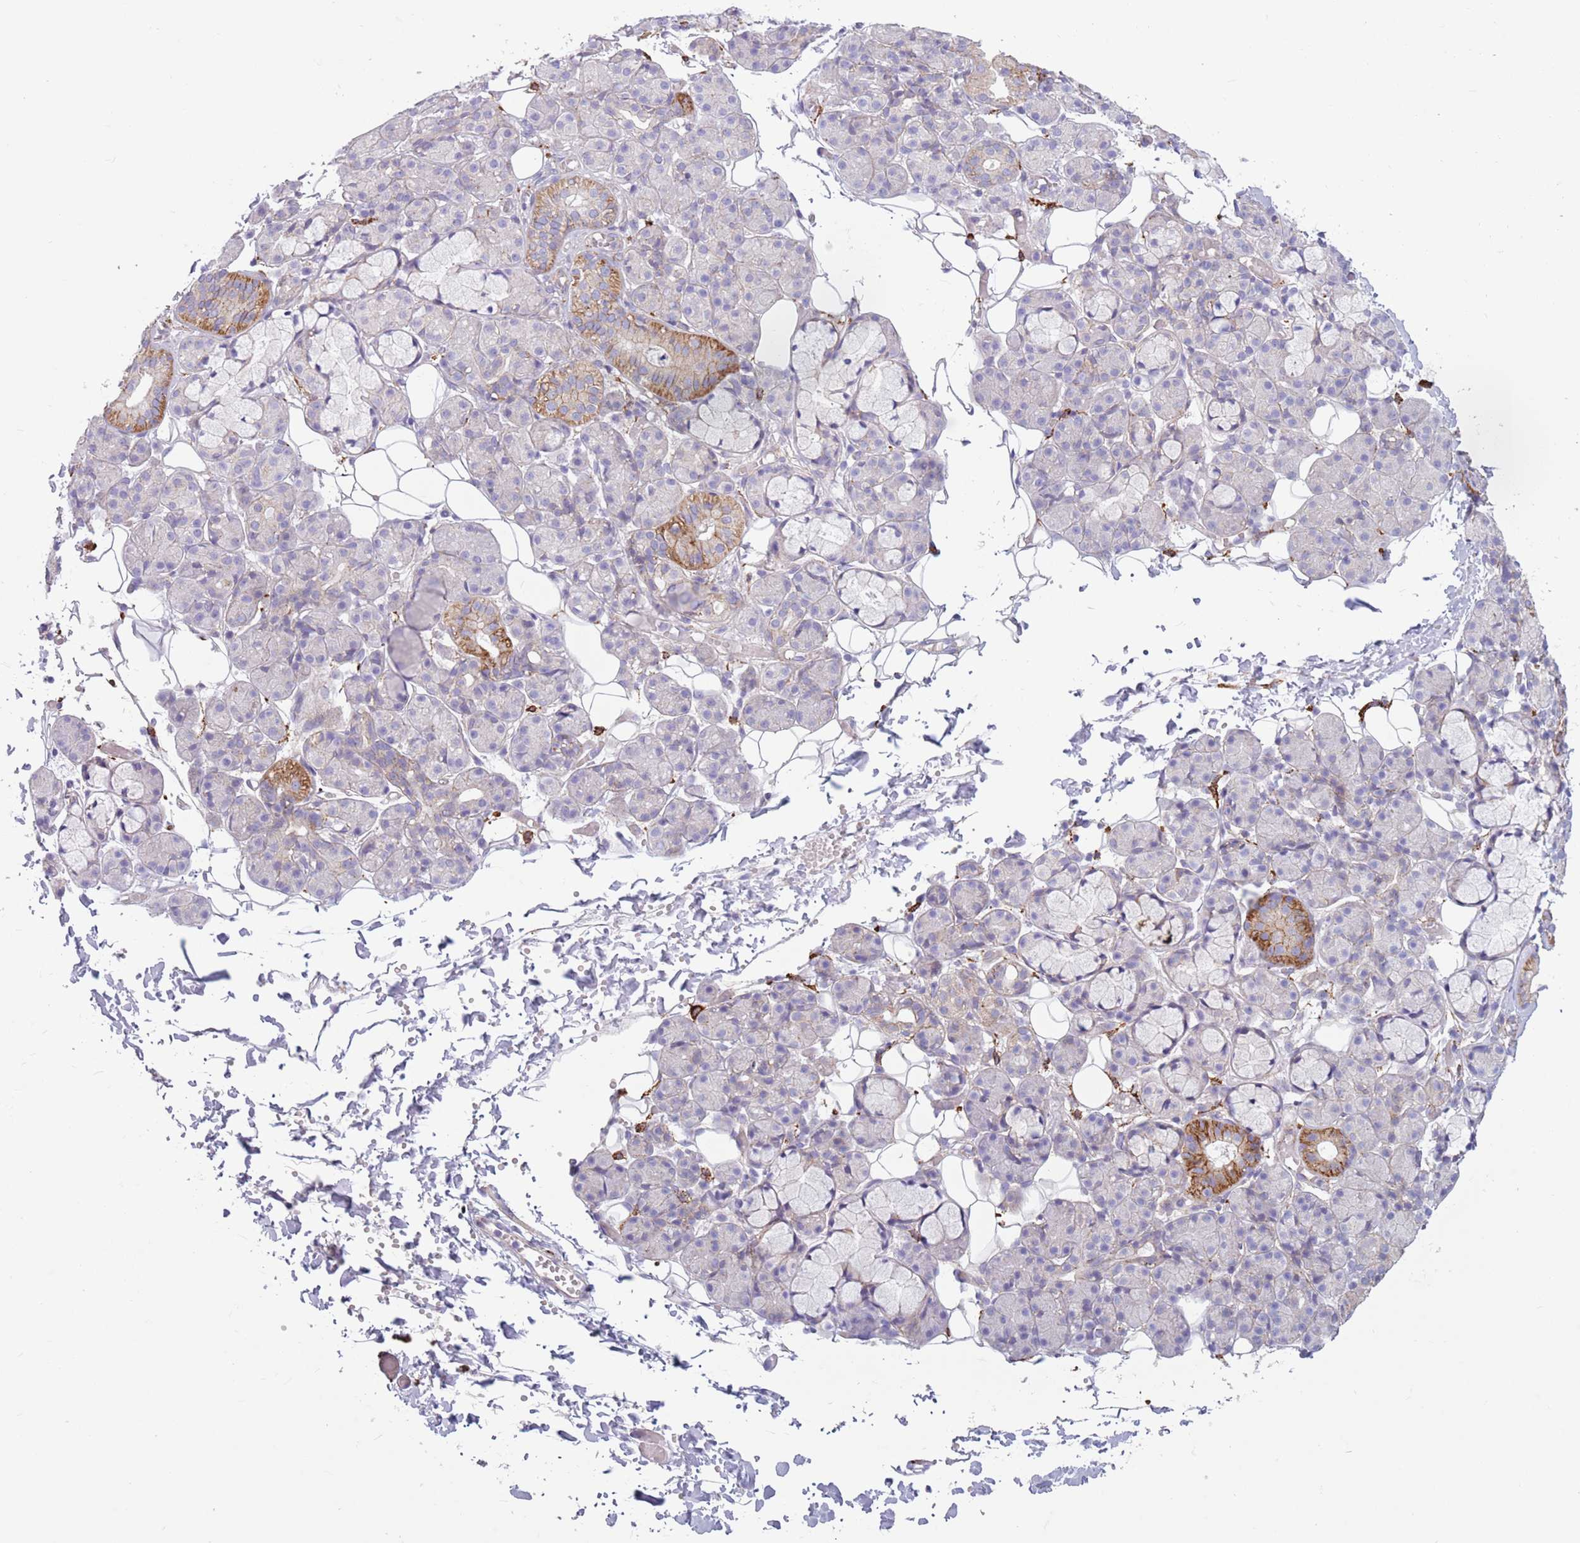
{"staining": {"intensity": "moderate", "quantity": "<25%", "location": "cytoplasmic/membranous"}, "tissue": "salivary gland", "cell_type": "Glandular cells", "image_type": "normal", "snomed": [{"axis": "morphology", "description": "Normal tissue, NOS"}, {"axis": "topography", "description": "Salivary gland"}], "caption": "High-power microscopy captured an immunohistochemistry (IHC) photomicrograph of normal salivary gland, revealing moderate cytoplasmic/membranous expression in about <25% of glandular cells.", "gene": "SNX6", "patient": {"sex": "male", "age": 63}}